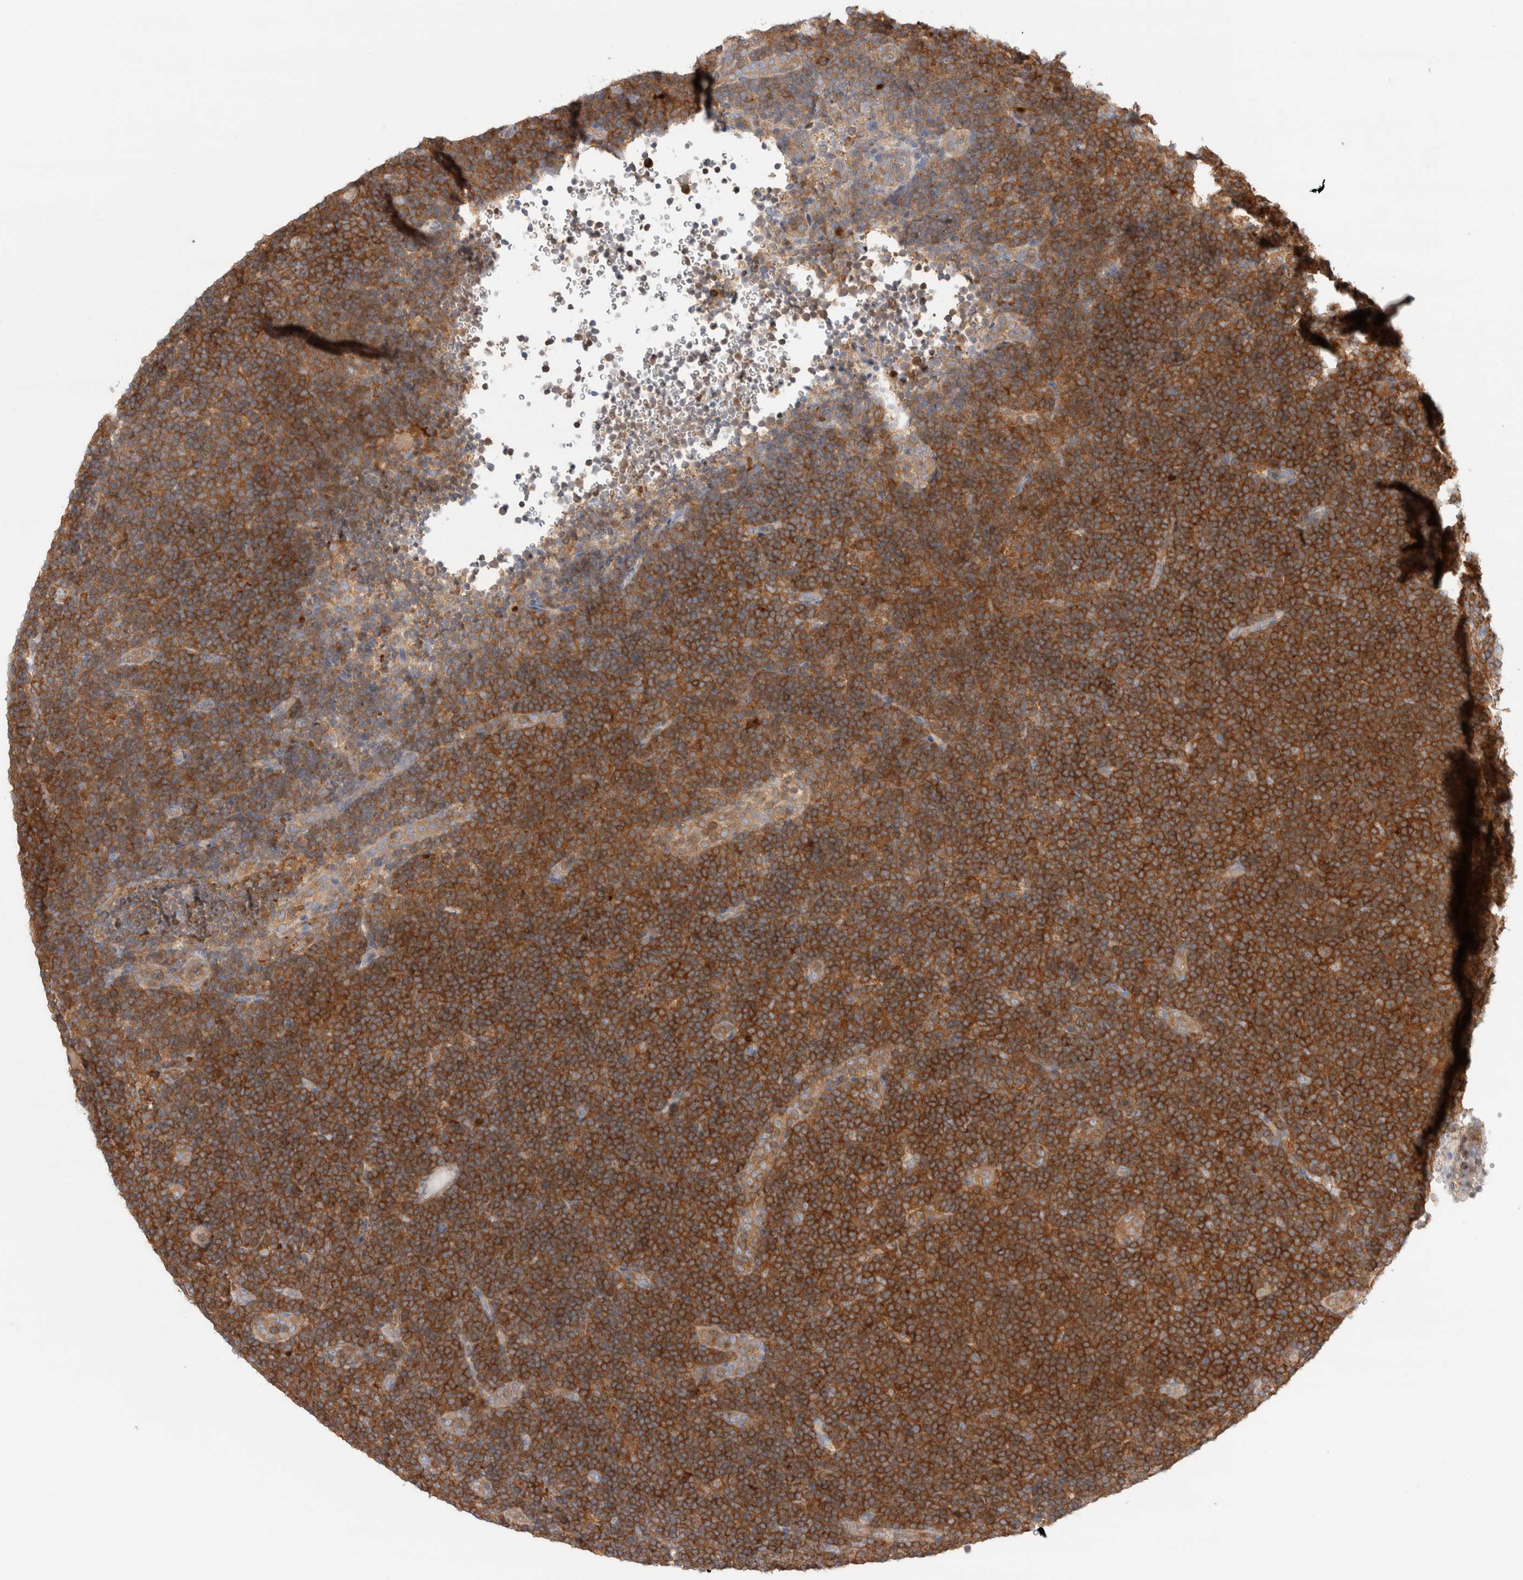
{"staining": {"intensity": "strong", "quantity": ">75%", "location": "cytoplasmic/membranous"}, "tissue": "lymphoma", "cell_type": "Tumor cells", "image_type": "cancer", "snomed": [{"axis": "morphology", "description": "Hodgkin's disease, NOS"}, {"axis": "topography", "description": "Lymph node"}], "caption": "Immunohistochemical staining of human lymphoma exhibits strong cytoplasmic/membranous protein expression in about >75% of tumor cells. (DAB (3,3'-diaminobenzidine) IHC with brightfield microscopy, high magnification).", "gene": "KLHL14", "patient": {"sex": "female", "age": 57}}